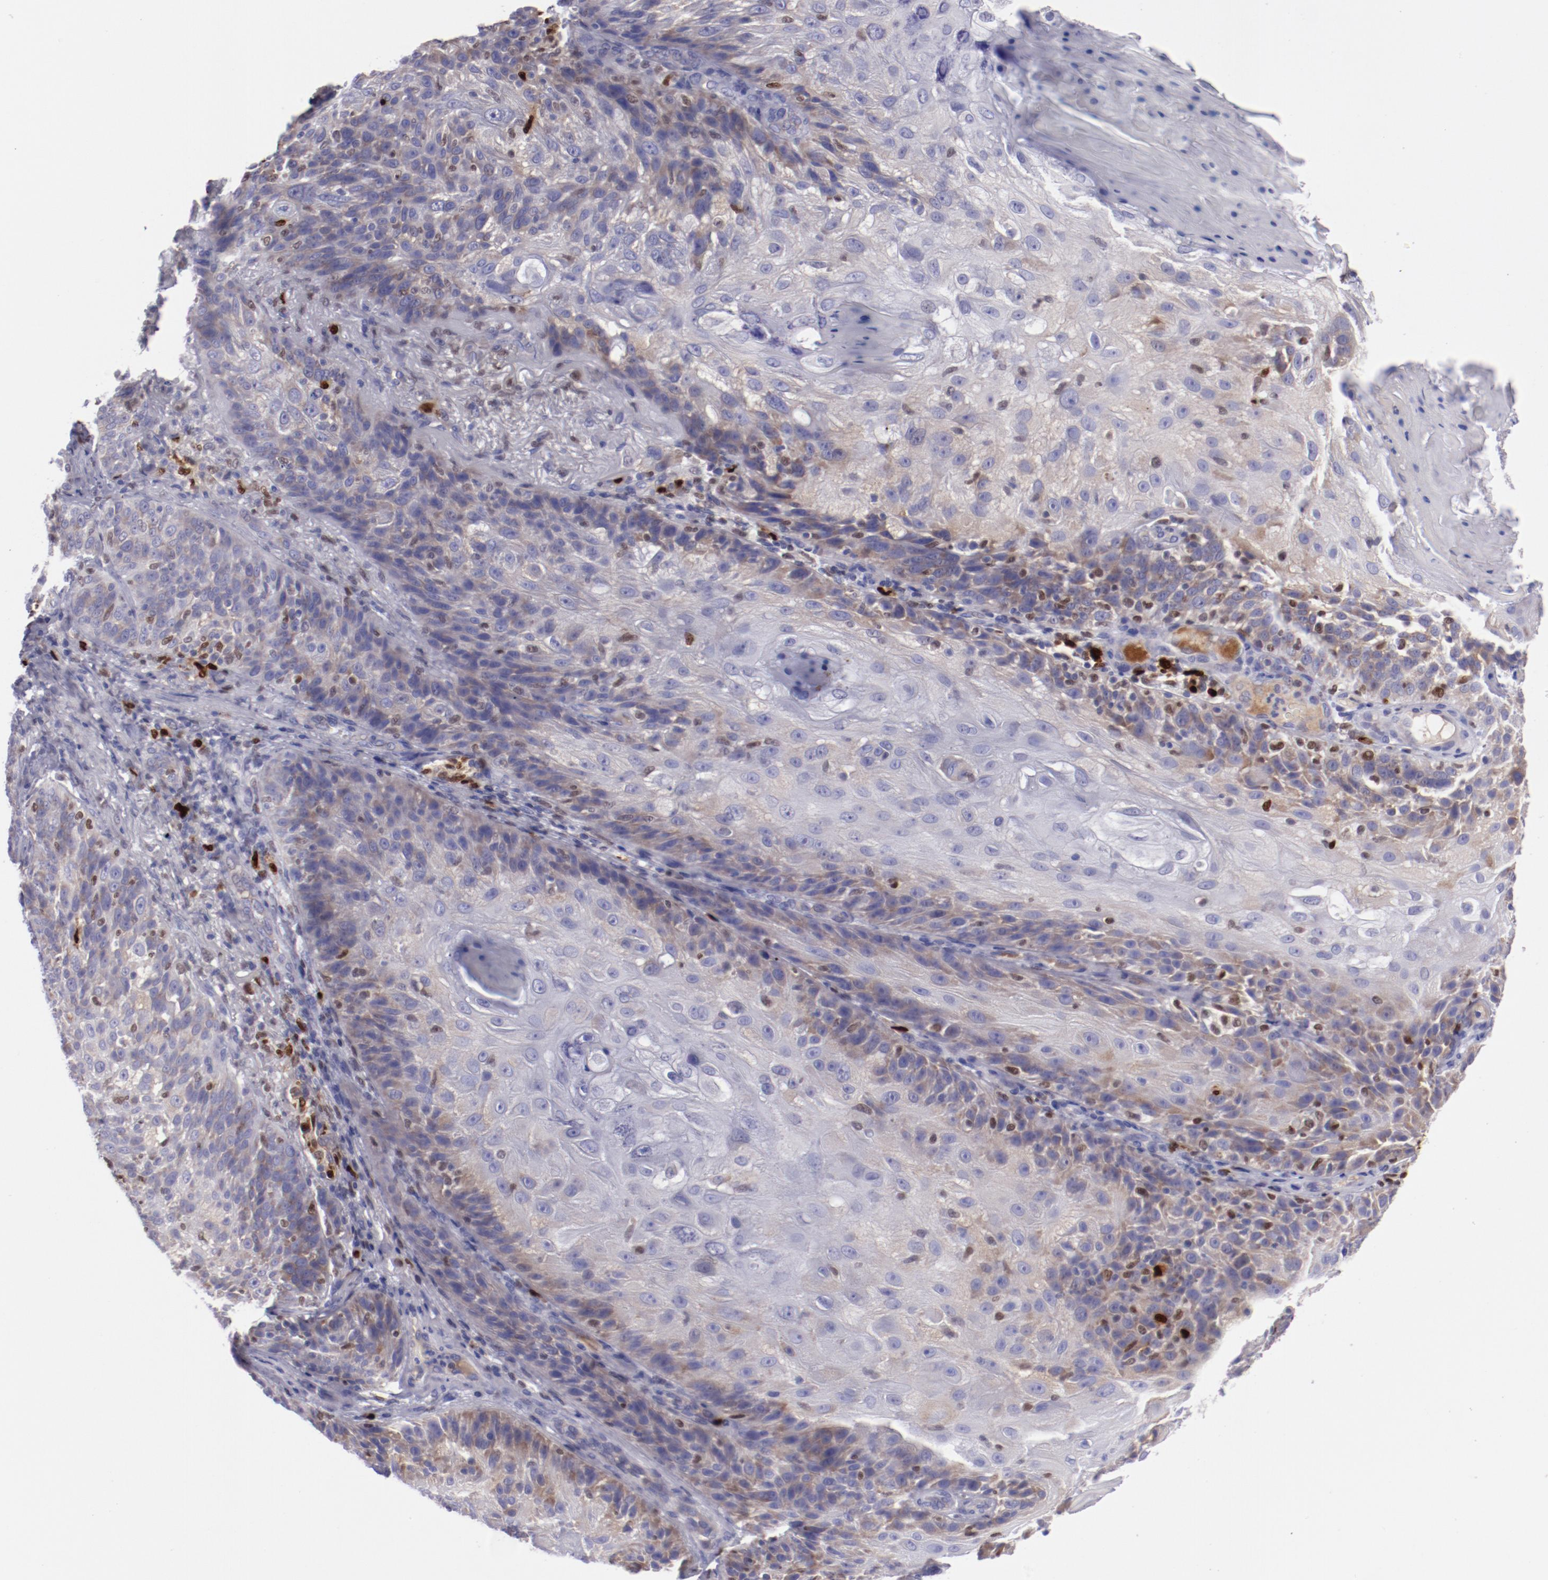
{"staining": {"intensity": "weak", "quantity": ">75%", "location": "cytoplasmic/membranous"}, "tissue": "skin cancer", "cell_type": "Tumor cells", "image_type": "cancer", "snomed": [{"axis": "morphology", "description": "Normal tissue, NOS"}, {"axis": "morphology", "description": "Squamous cell carcinoma, NOS"}, {"axis": "topography", "description": "Skin"}], "caption": "An image showing weak cytoplasmic/membranous positivity in about >75% of tumor cells in skin cancer (squamous cell carcinoma), as visualized by brown immunohistochemical staining.", "gene": "IRF8", "patient": {"sex": "female", "age": 83}}